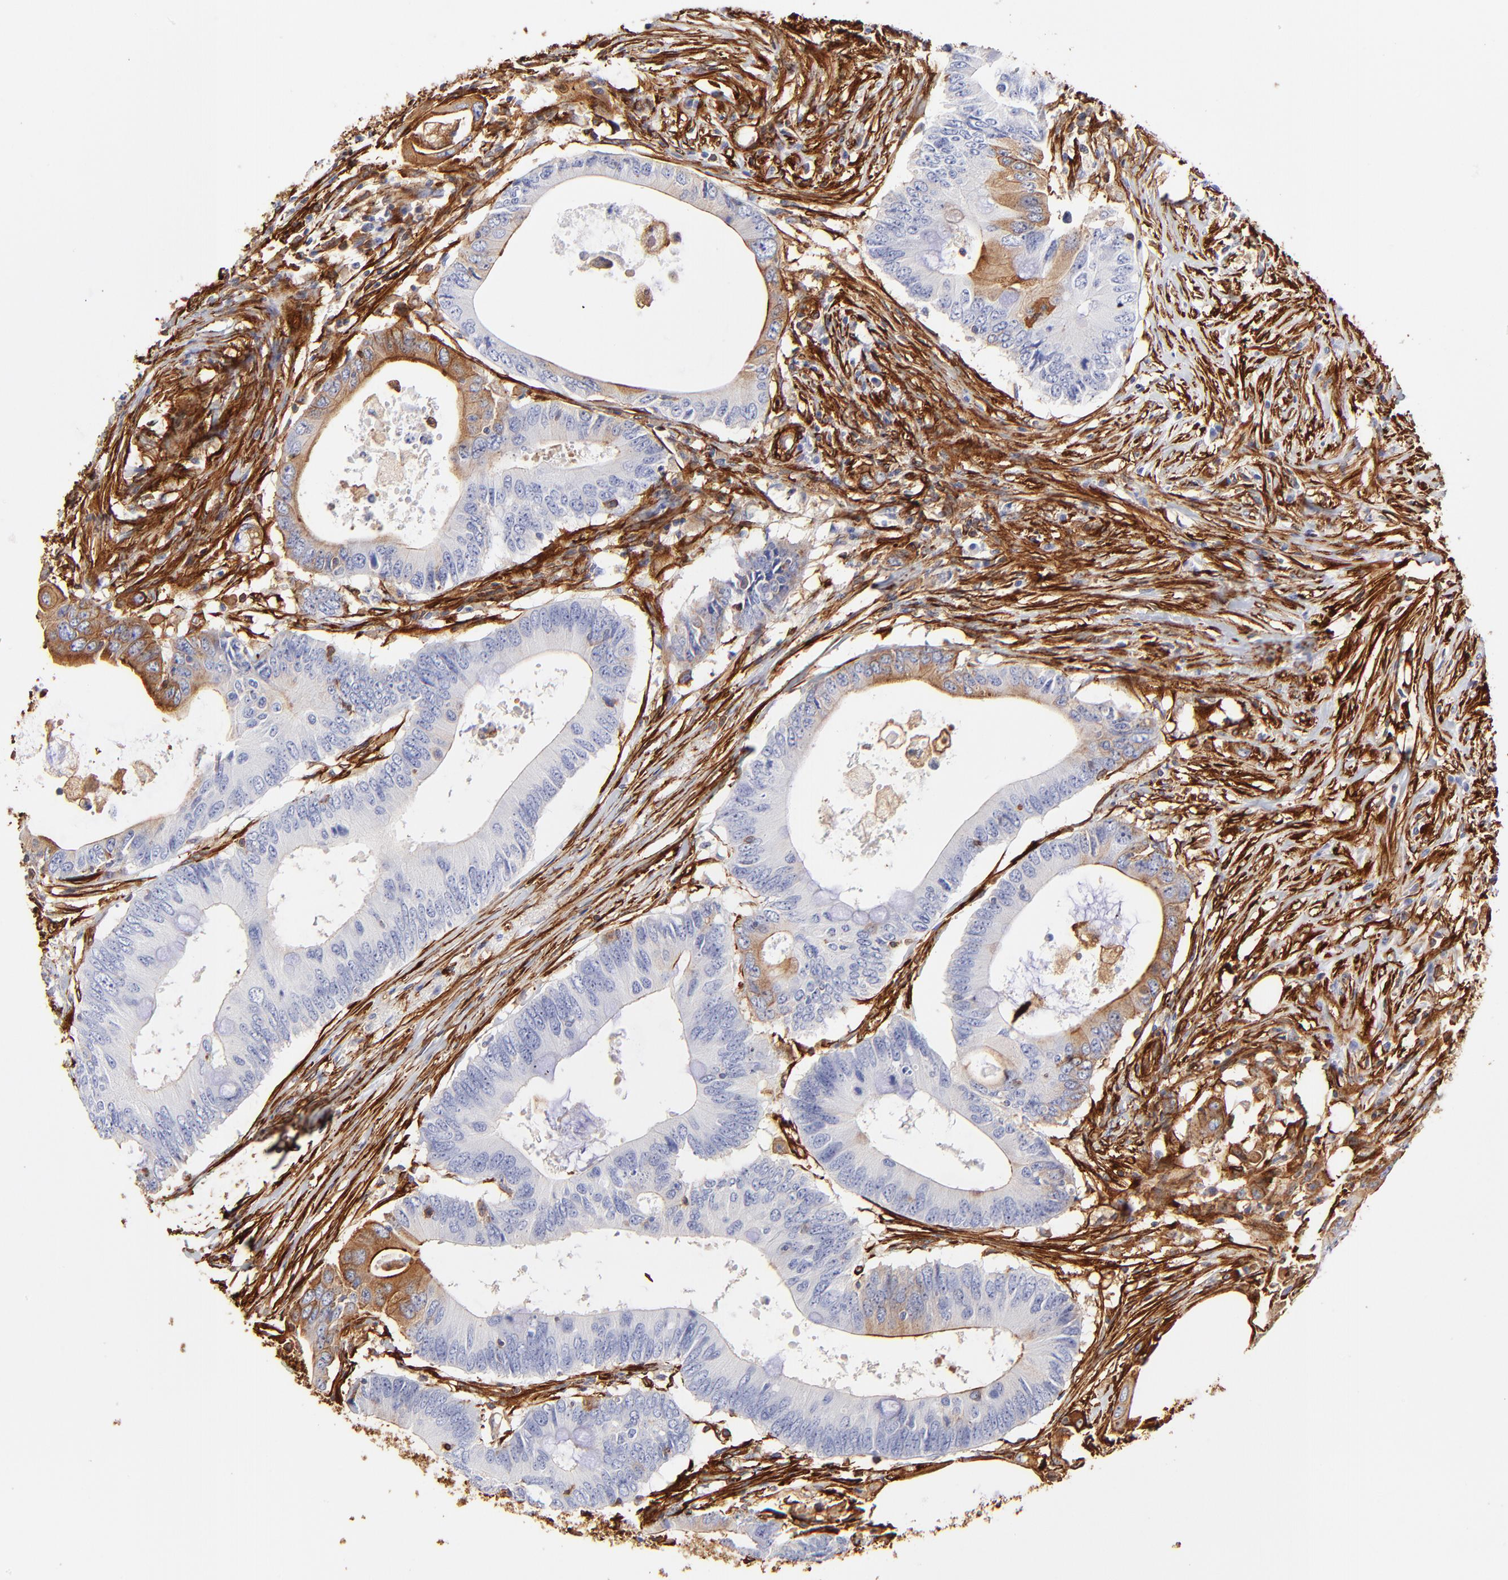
{"staining": {"intensity": "moderate", "quantity": "<25%", "location": "cytoplasmic/membranous"}, "tissue": "colorectal cancer", "cell_type": "Tumor cells", "image_type": "cancer", "snomed": [{"axis": "morphology", "description": "Adenocarcinoma, NOS"}, {"axis": "topography", "description": "Colon"}], "caption": "This is a photomicrograph of immunohistochemistry staining of colorectal cancer, which shows moderate expression in the cytoplasmic/membranous of tumor cells.", "gene": "FLNA", "patient": {"sex": "male", "age": 71}}